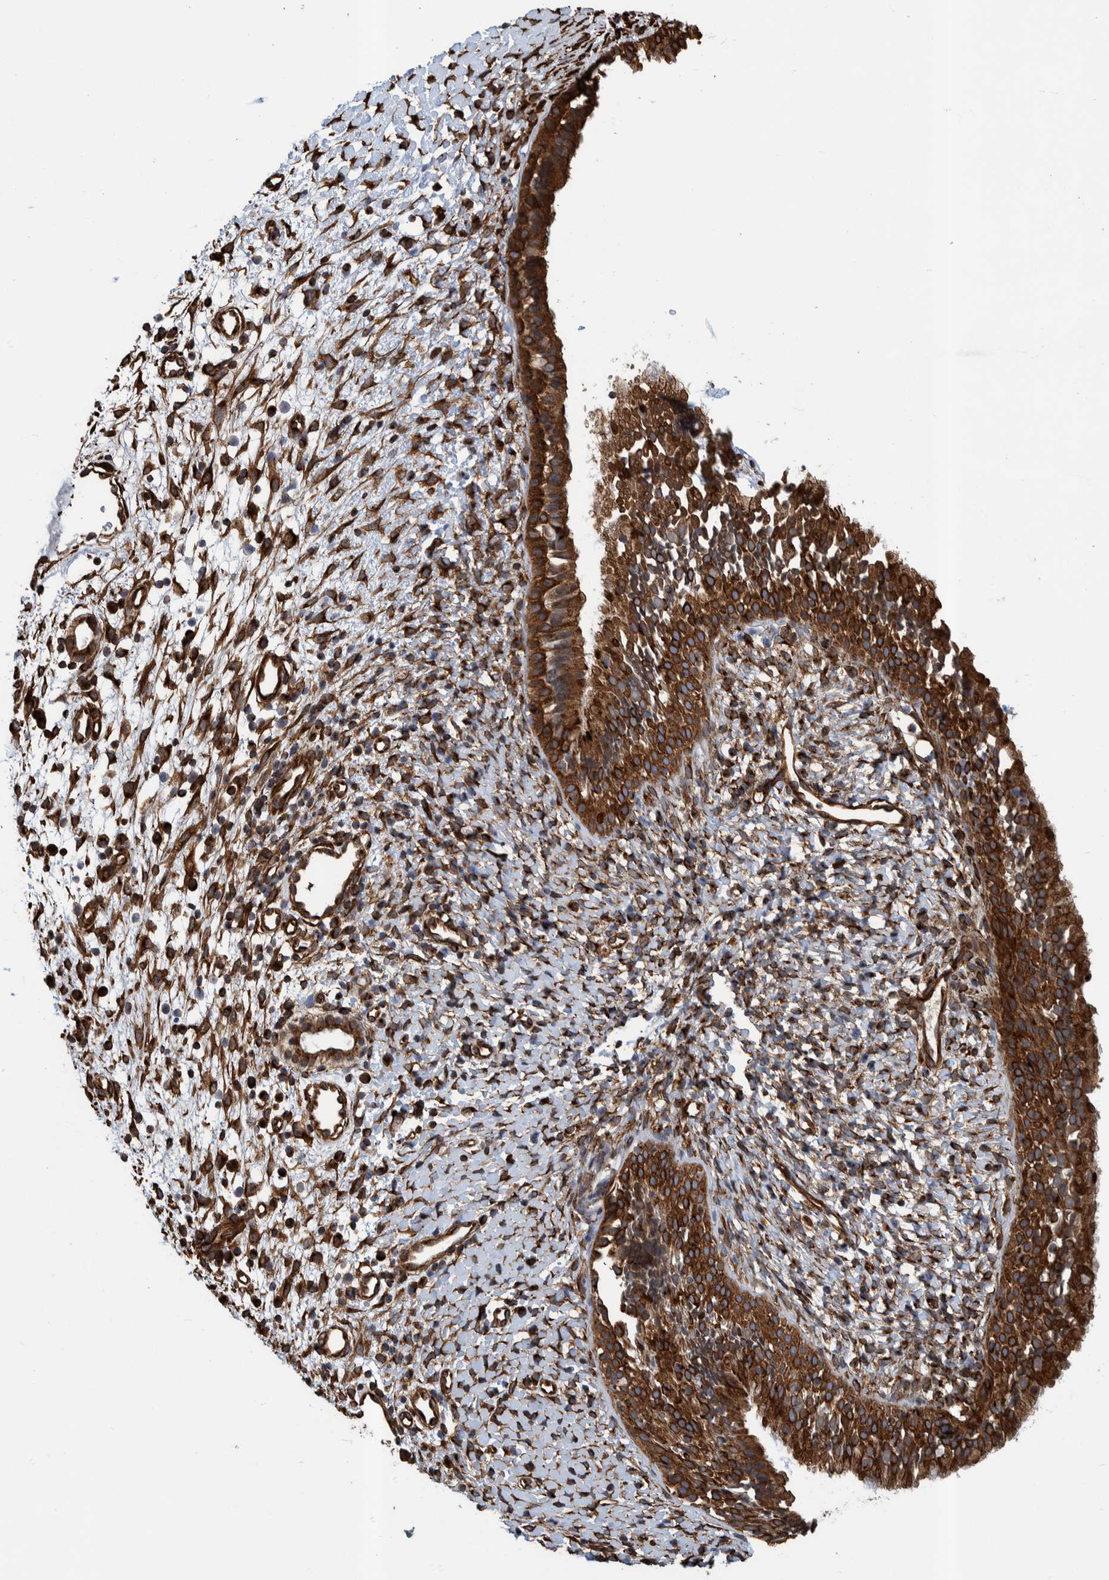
{"staining": {"intensity": "strong", "quantity": ">75%", "location": "cytoplasmic/membranous"}, "tissue": "nasopharynx", "cell_type": "Respiratory epithelial cells", "image_type": "normal", "snomed": [{"axis": "morphology", "description": "Normal tissue, NOS"}, {"axis": "topography", "description": "Nasopharynx"}], "caption": "IHC of unremarkable nasopharynx exhibits high levels of strong cytoplasmic/membranous positivity in about >75% of respiratory epithelial cells.", "gene": "CCDC57", "patient": {"sex": "male", "age": 22}}